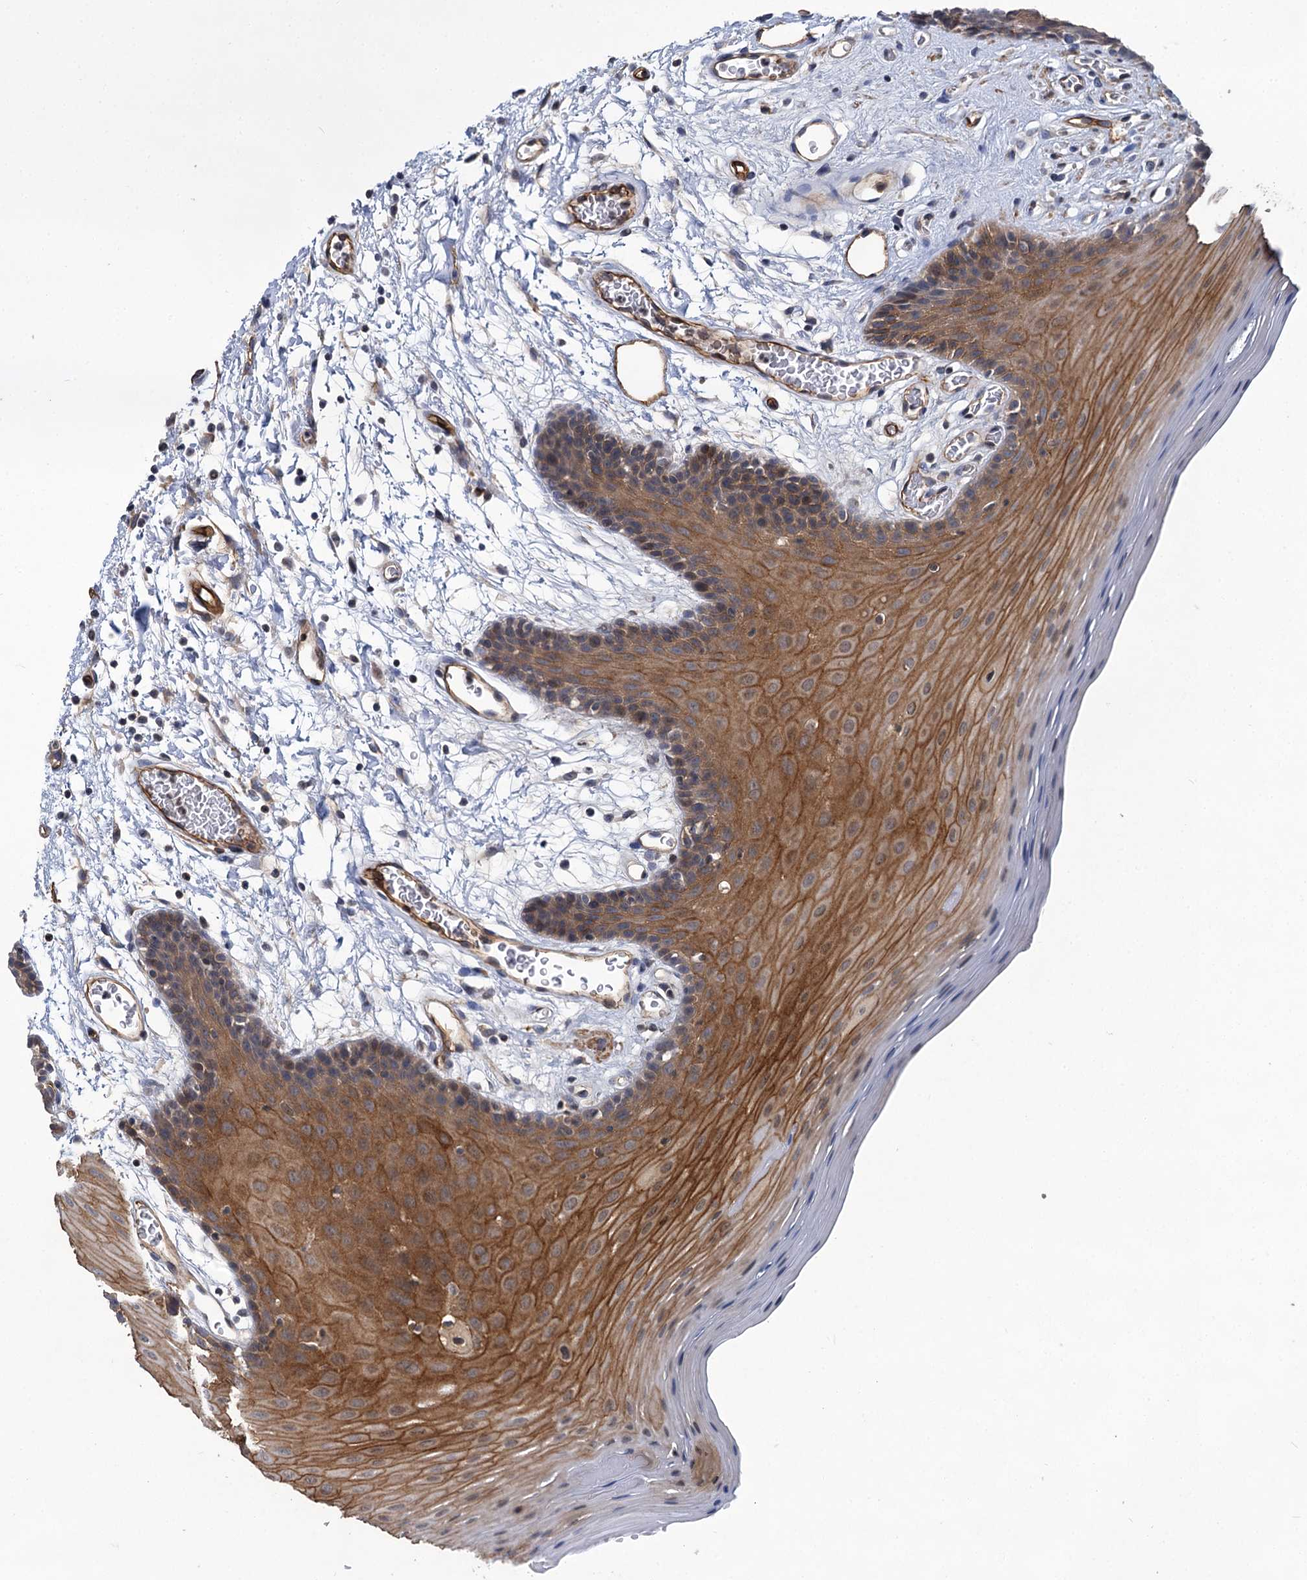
{"staining": {"intensity": "moderate", "quantity": ">75%", "location": "cytoplasmic/membranous,nuclear"}, "tissue": "oral mucosa", "cell_type": "Squamous epithelial cells", "image_type": "normal", "snomed": [{"axis": "morphology", "description": "Normal tissue, NOS"}, {"axis": "topography", "description": "Skeletal muscle"}, {"axis": "topography", "description": "Oral tissue"}, {"axis": "topography", "description": "Salivary gland"}, {"axis": "topography", "description": "Peripheral nerve tissue"}], "caption": "Oral mucosa stained with immunohistochemistry exhibits moderate cytoplasmic/membranous,nuclear expression in about >75% of squamous epithelial cells.", "gene": "ABLIM1", "patient": {"sex": "male", "age": 54}}